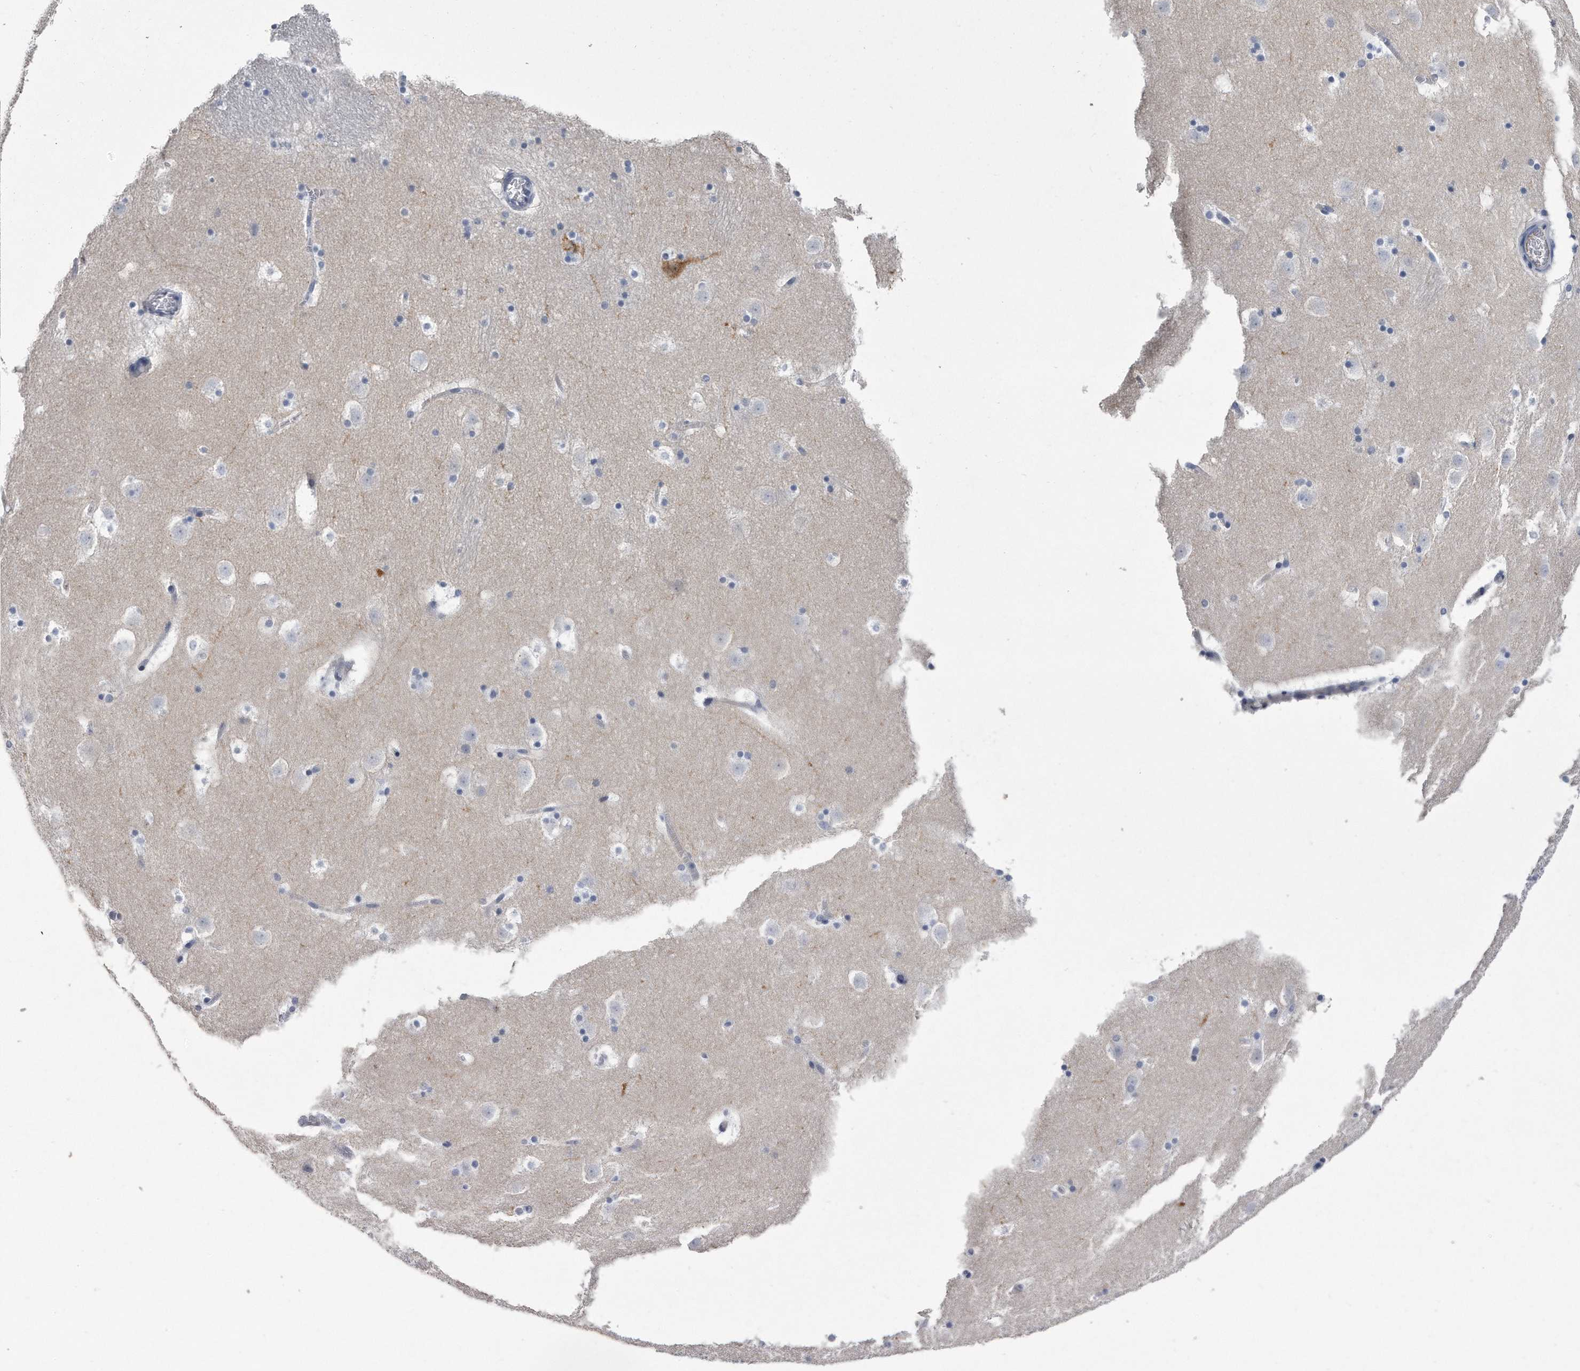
{"staining": {"intensity": "negative", "quantity": "none", "location": "none"}, "tissue": "caudate", "cell_type": "Glial cells", "image_type": "normal", "snomed": [{"axis": "morphology", "description": "Normal tissue, NOS"}, {"axis": "topography", "description": "Lateral ventricle wall"}], "caption": "This photomicrograph is of benign caudate stained with immunohistochemistry to label a protein in brown with the nuclei are counter-stained blue. There is no positivity in glial cells.", "gene": "KCTD8", "patient": {"sex": "male", "age": 45}}